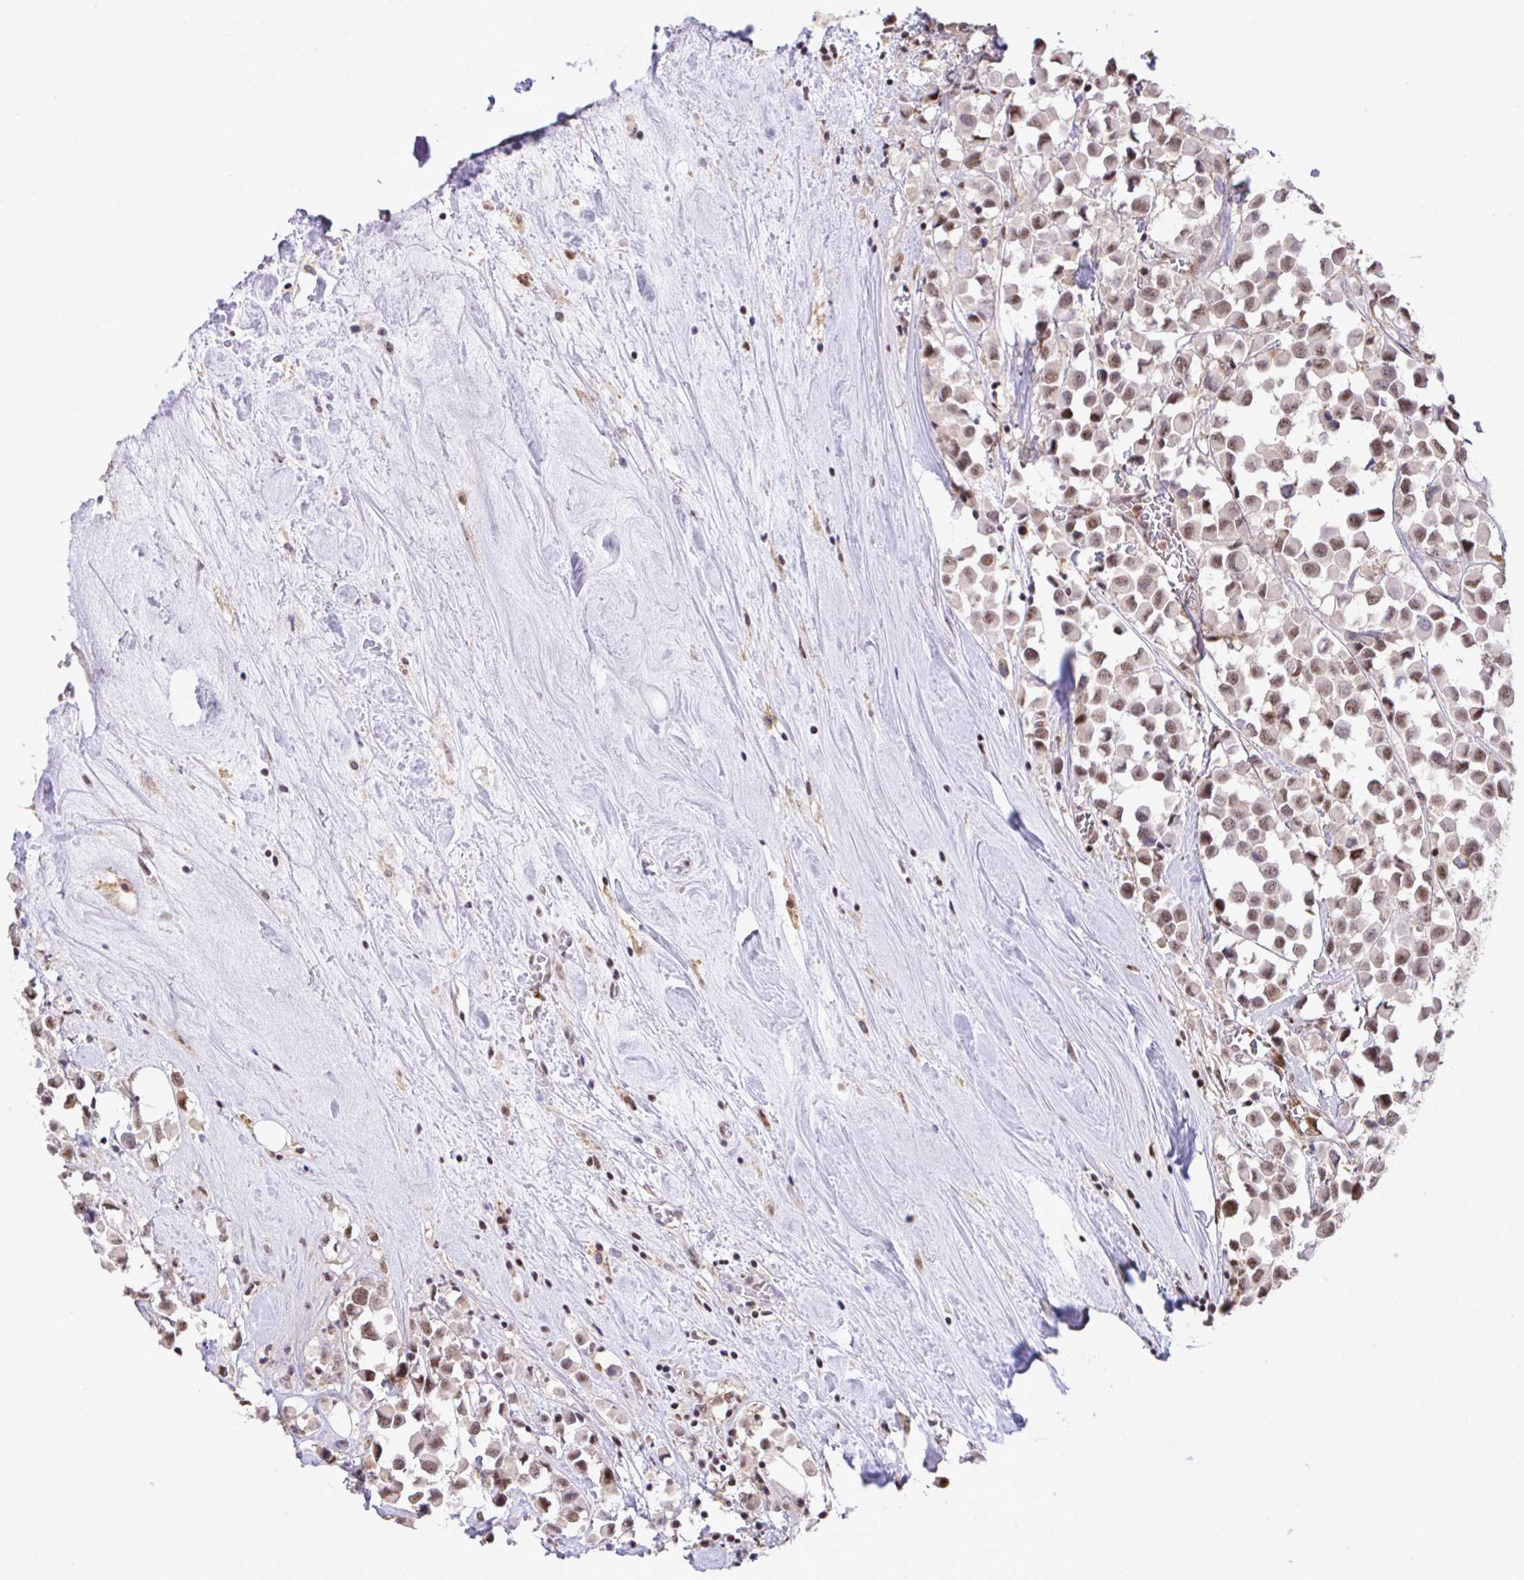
{"staining": {"intensity": "weak", "quantity": ">75%", "location": "nuclear"}, "tissue": "breast cancer", "cell_type": "Tumor cells", "image_type": "cancer", "snomed": [{"axis": "morphology", "description": "Duct carcinoma"}, {"axis": "topography", "description": "Breast"}], "caption": "High-power microscopy captured an IHC micrograph of breast cancer, revealing weak nuclear expression in about >75% of tumor cells.", "gene": "OR6K3", "patient": {"sex": "female", "age": 61}}